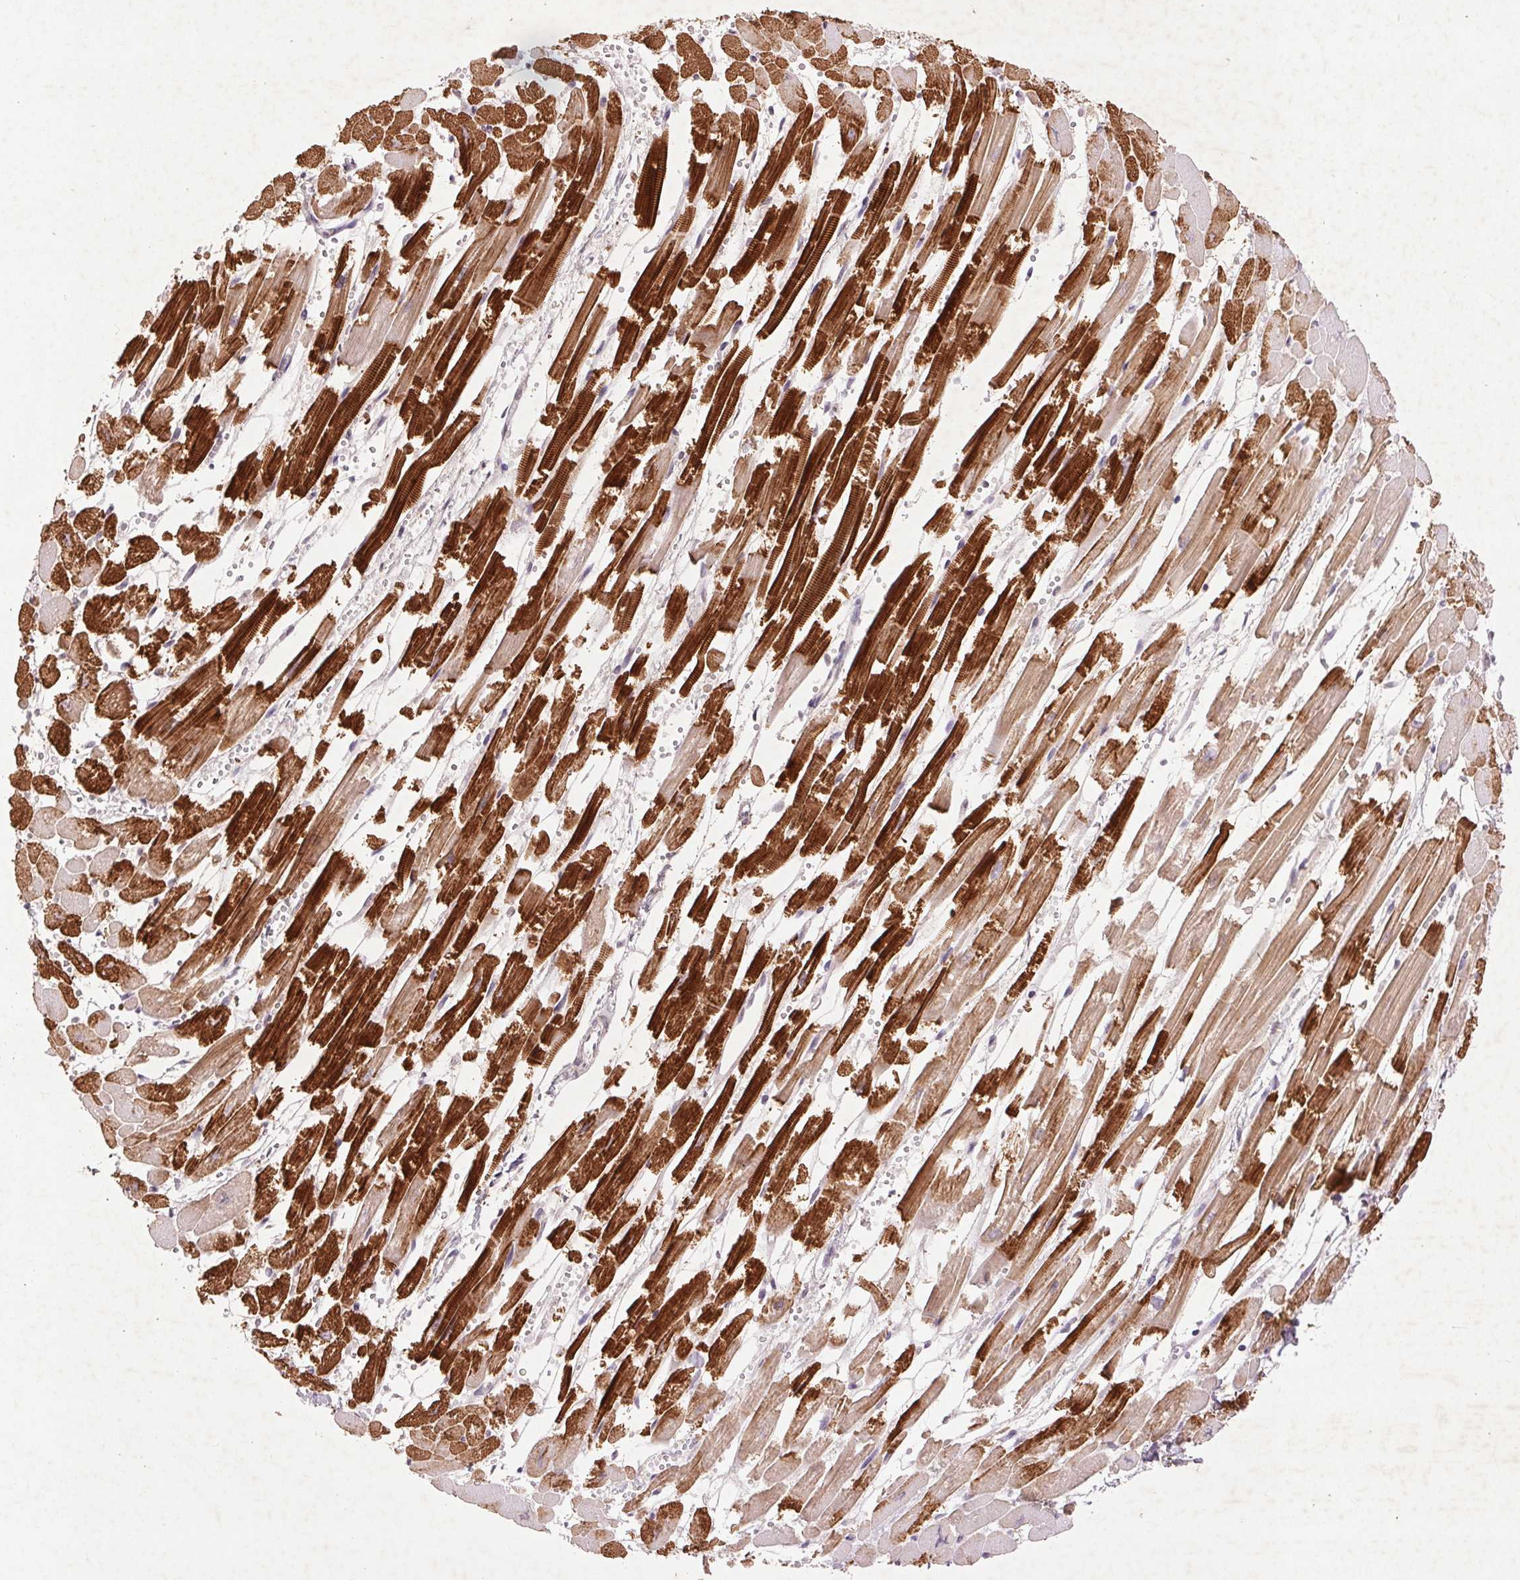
{"staining": {"intensity": "strong", "quantity": "25%-75%", "location": "cytoplasmic/membranous"}, "tissue": "heart muscle", "cell_type": "Cardiomyocytes", "image_type": "normal", "snomed": [{"axis": "morphology", "description": "Normal tissue, NOS"}, {"axis": "topography", "description": "Heart"}], "caption": "Immunohistochemical staining of unremarkable heart muscle exhibits high levels of strong cytoplasmic/membranous staining in approximately 25%-75% of cardiomyocytes. (Brightfield microscopy of DAB IHC at high magnification).", "gene": "FAM168B", "patient": {"sex": "female", "age": 52}}